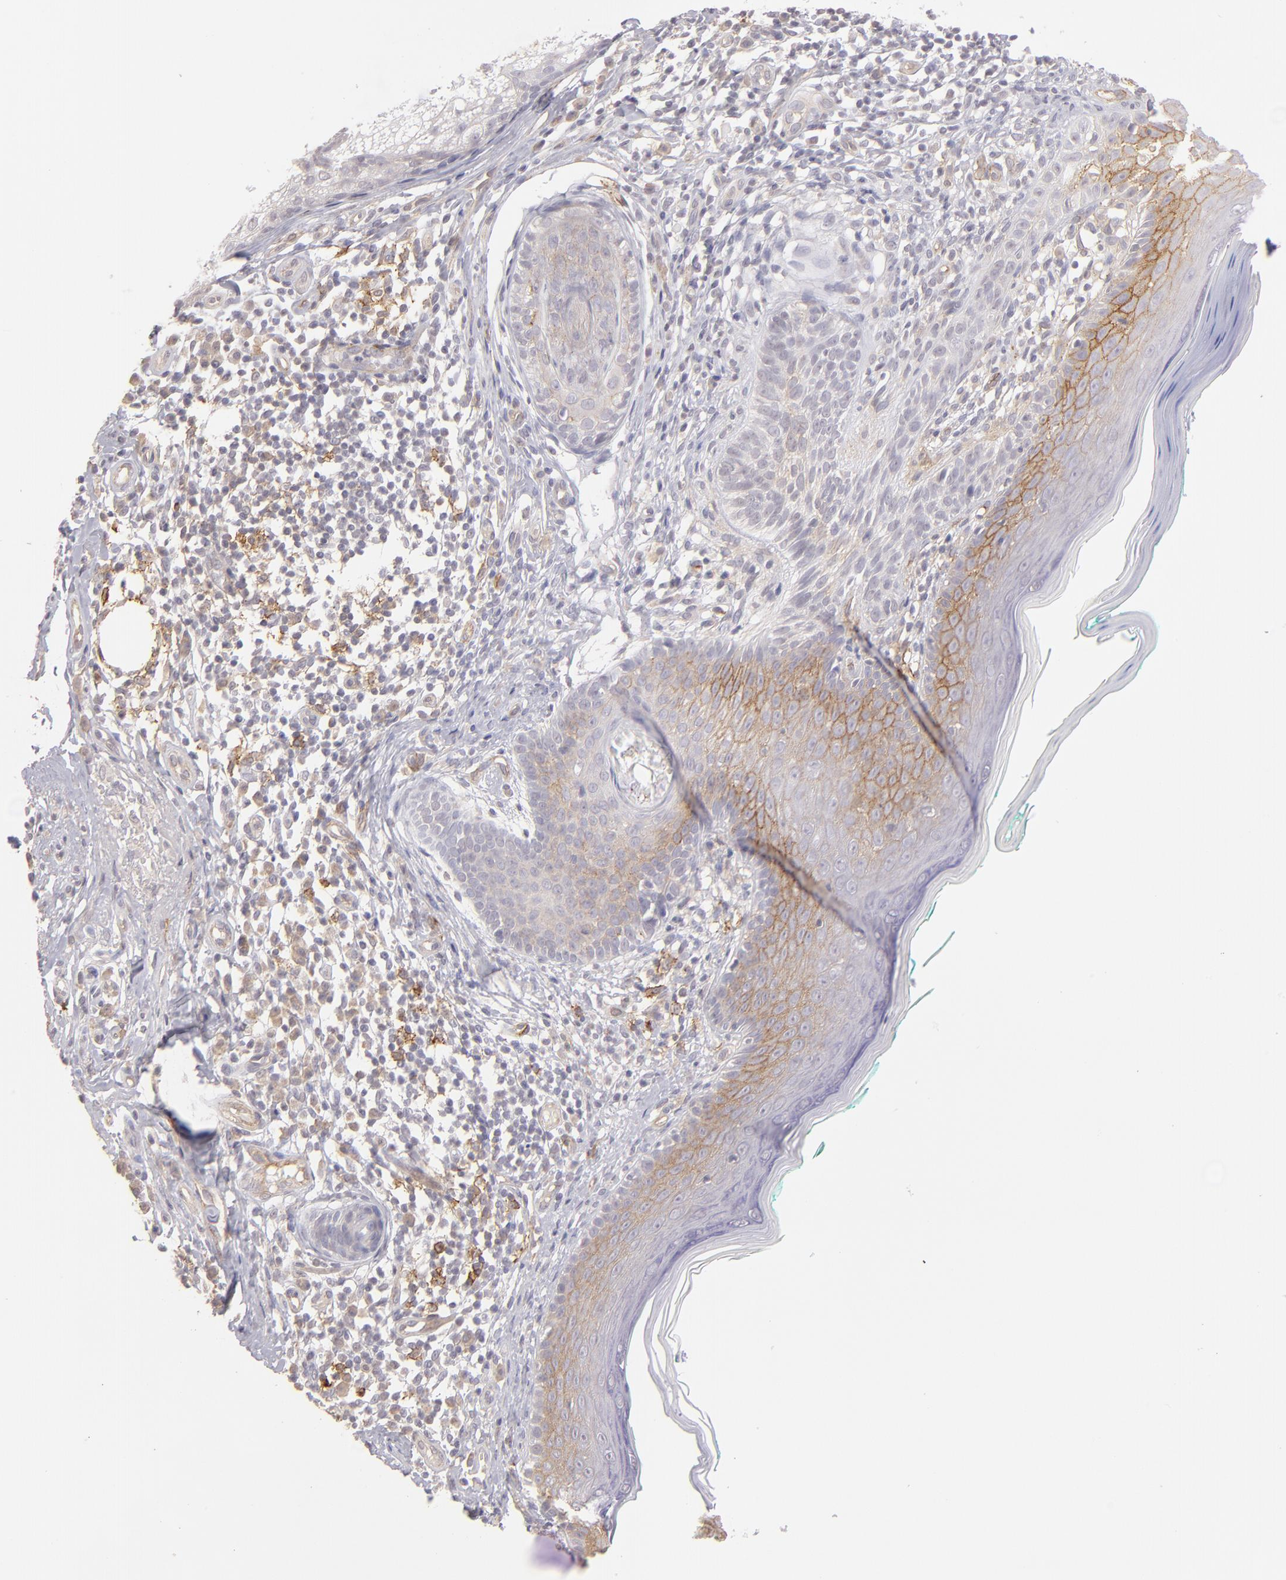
{"staining": {"intensity": "weak", "quantity": "25%-75%", "location": "cytoplasmic/membranous"}, "tissue": "skin cancer", "cell_type": "Tumor cells", "image_type": "cancer", "snomed": [{"axis": "morphology", "description": "Normal tissue, NOS"}, {"axis": "morphology", "description": "Basal cell carcinoma"}, {"axis": "topography", "description": "Skin"}], "caption": "Protein analysis of skin cancer tissue displays weak cytoplasmic/membranous staining in about 25%-75% of tumor cells. Using DAB (3,3'-diaminobenzidine) (brown) and hematoxylin (blue) stains, captured at high magnification using brightfield microscopy.", "gene": "THBD", "patient": {"sex": "male", "age": 76}}